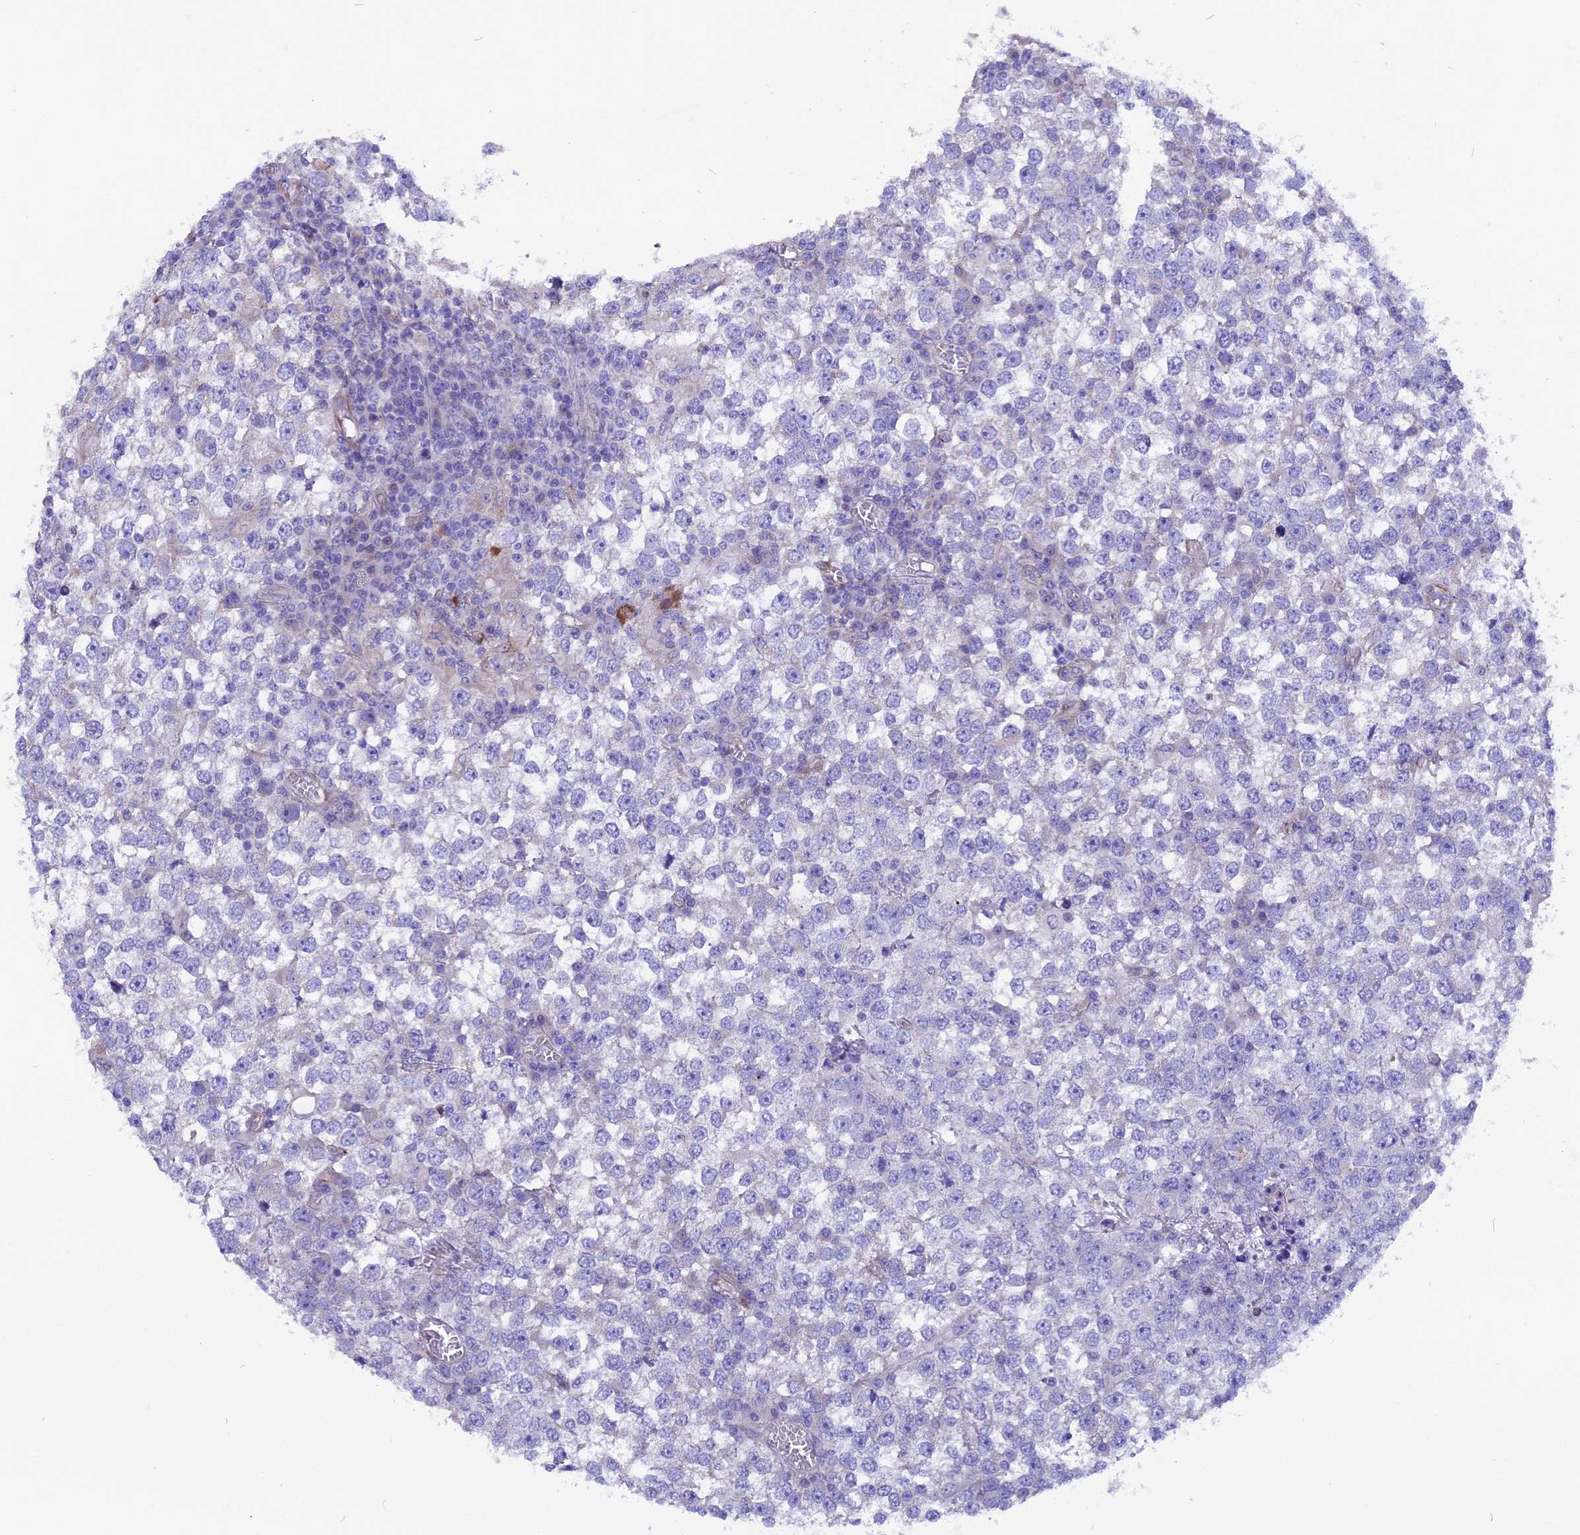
{"staining": {"intensity": "negative", "quantity": "none", "location": "none"}, "tissue": "testis cancer", "cell_type": "Tumor cells", "image_type": "cancer", "snomed": [{"axis": "morphology", "description": "Seminoma, NOS"}, {"axis": "topography", "description": "Testis"}], "caption": "DAB (3,3'-diaminobenzidine) immunohistochemical staining of testis cancer exhibits no significant expression in tumor cells. The staining is performed using DAB (3,3'-diaminobenzidine) brown chromogen with nuclei counter-stained in using hematoxylin.", "gene": "TMEM138", "patient": {"sex": "male", "age": 65}}